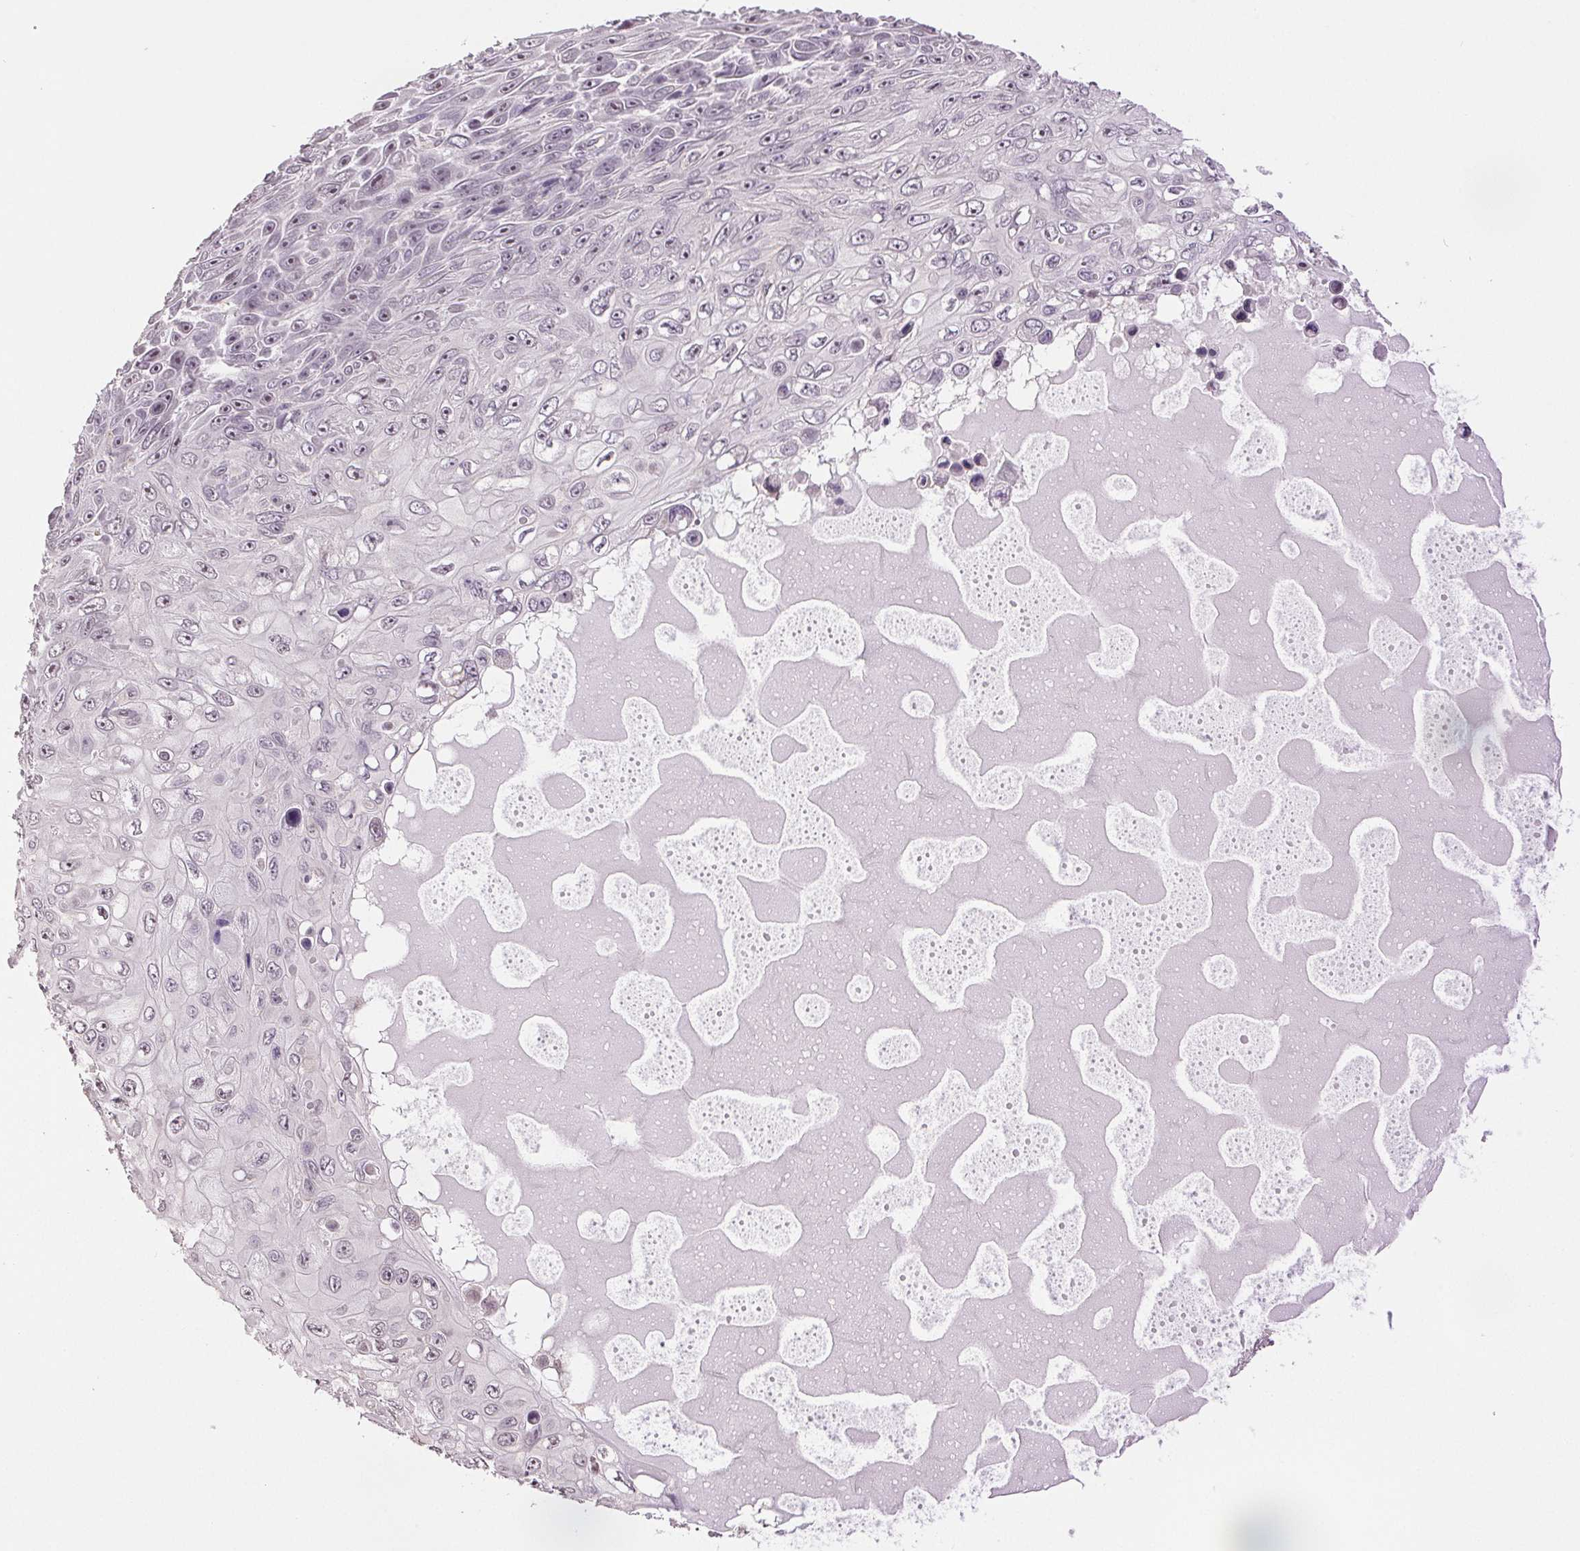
{"staining": {"intensity": "weak", "quantity": "<25%", "location": "nuclear"}, "tissue": "skin cancer", "cell_type": "Tumor cells", "image_type": "cancer", "snomed": [{"axis": "morphology", "description": "Squamous cell carcinoma, NOS"}, {"axis": "topography", "description": "Skin"}], "caption": "Human skin squamous cell carcinoma stained for a protein using IHC reveals no expression in tumor cells.", "gene": "PLCB1", "patient": {"sex": "male", "age": 82}}